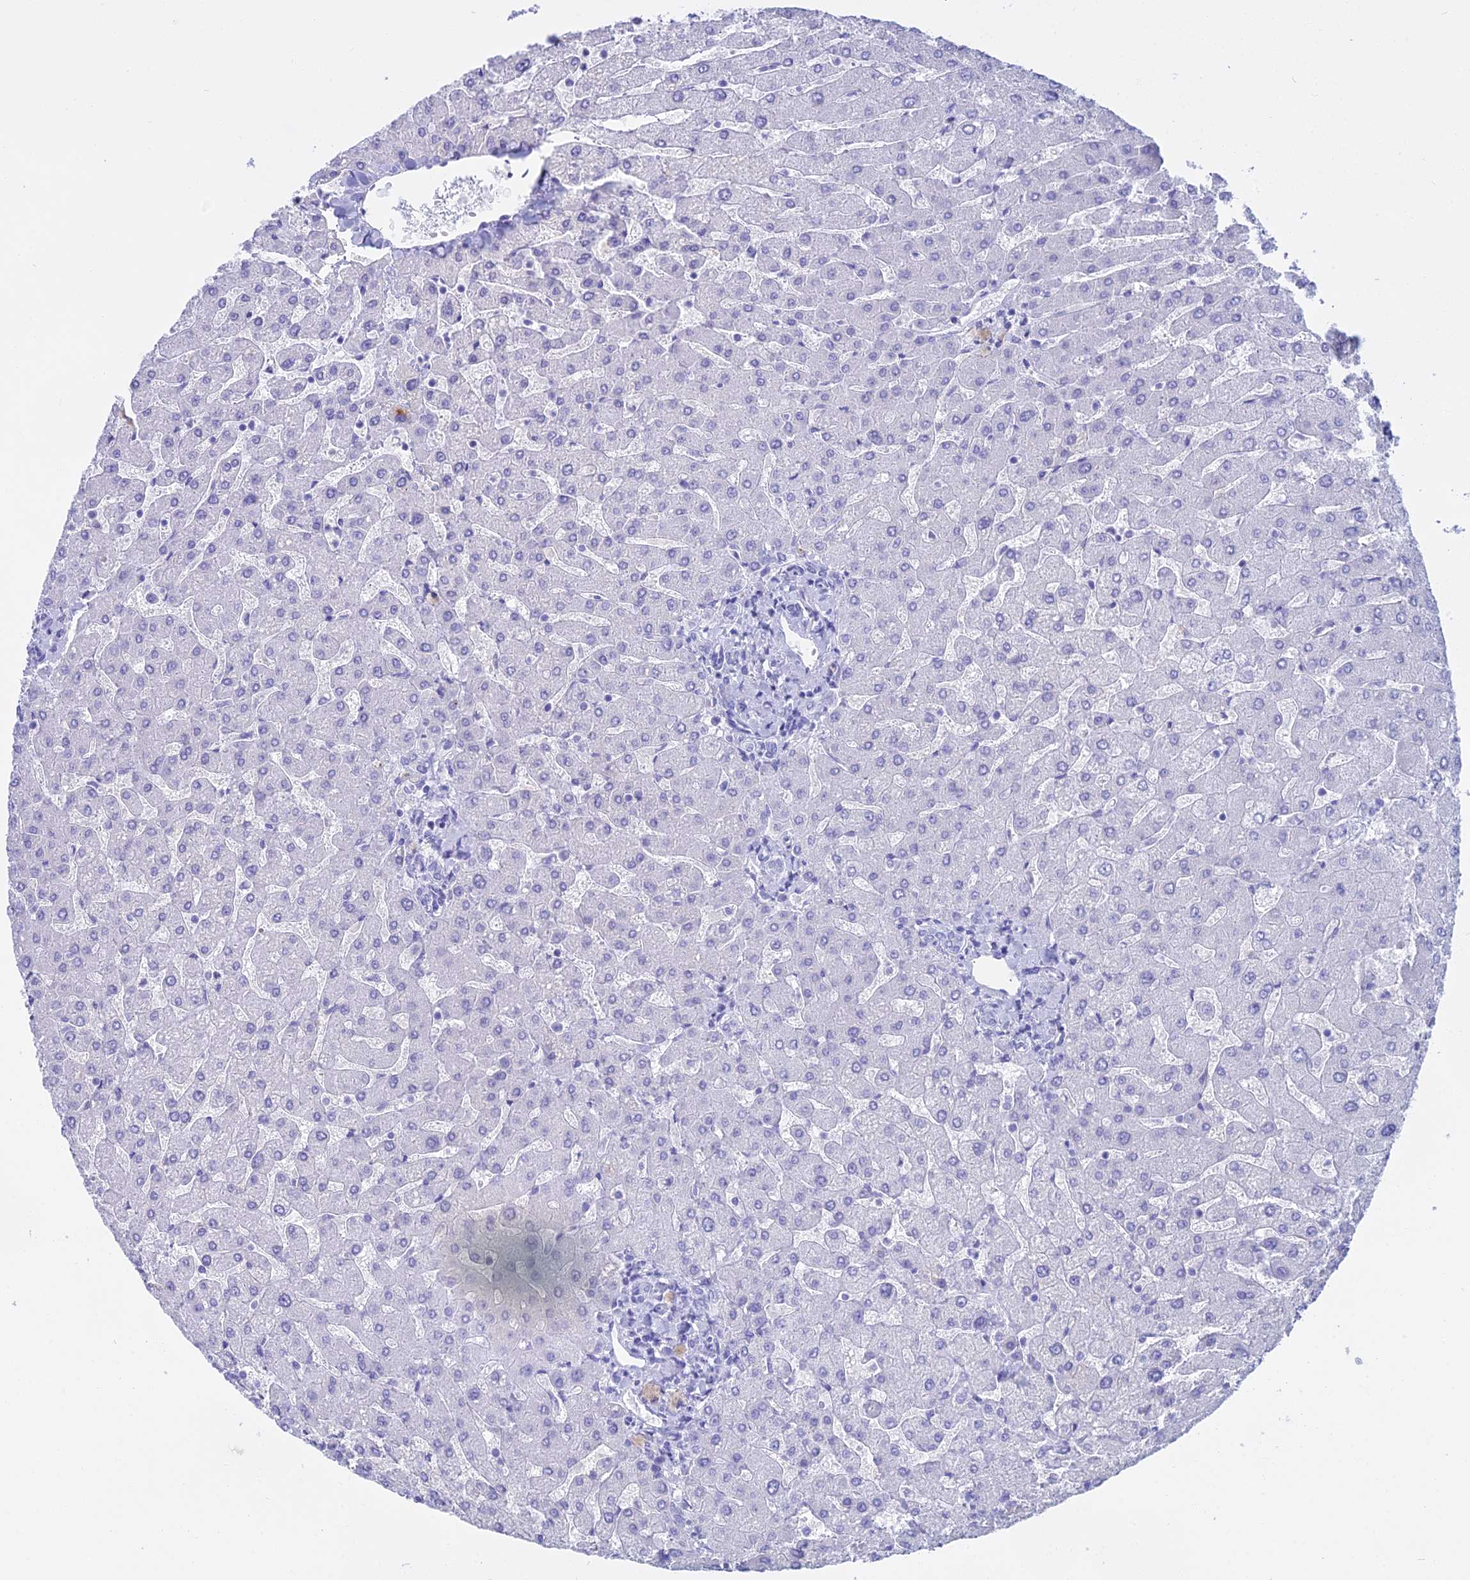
{"staining": {"intensity": "negative", "quantity": "none", "location": "none"}, "tissue": "liver", "cell_type": "Cholangiocytes", "image_type": "normal", "snomed": [{"axis": "morphology", "description": "Normal tissue, NOS"}, {"axis": "topography", "description": "Liver"}], "caption": "Immunohistochemistry photomicrograph of unremarkable liver stained for a protein (brown), which exhibits no staining in cholangiocytes.", "gene": "CGB1", "patient": {"sex": "male", "age": 55}}